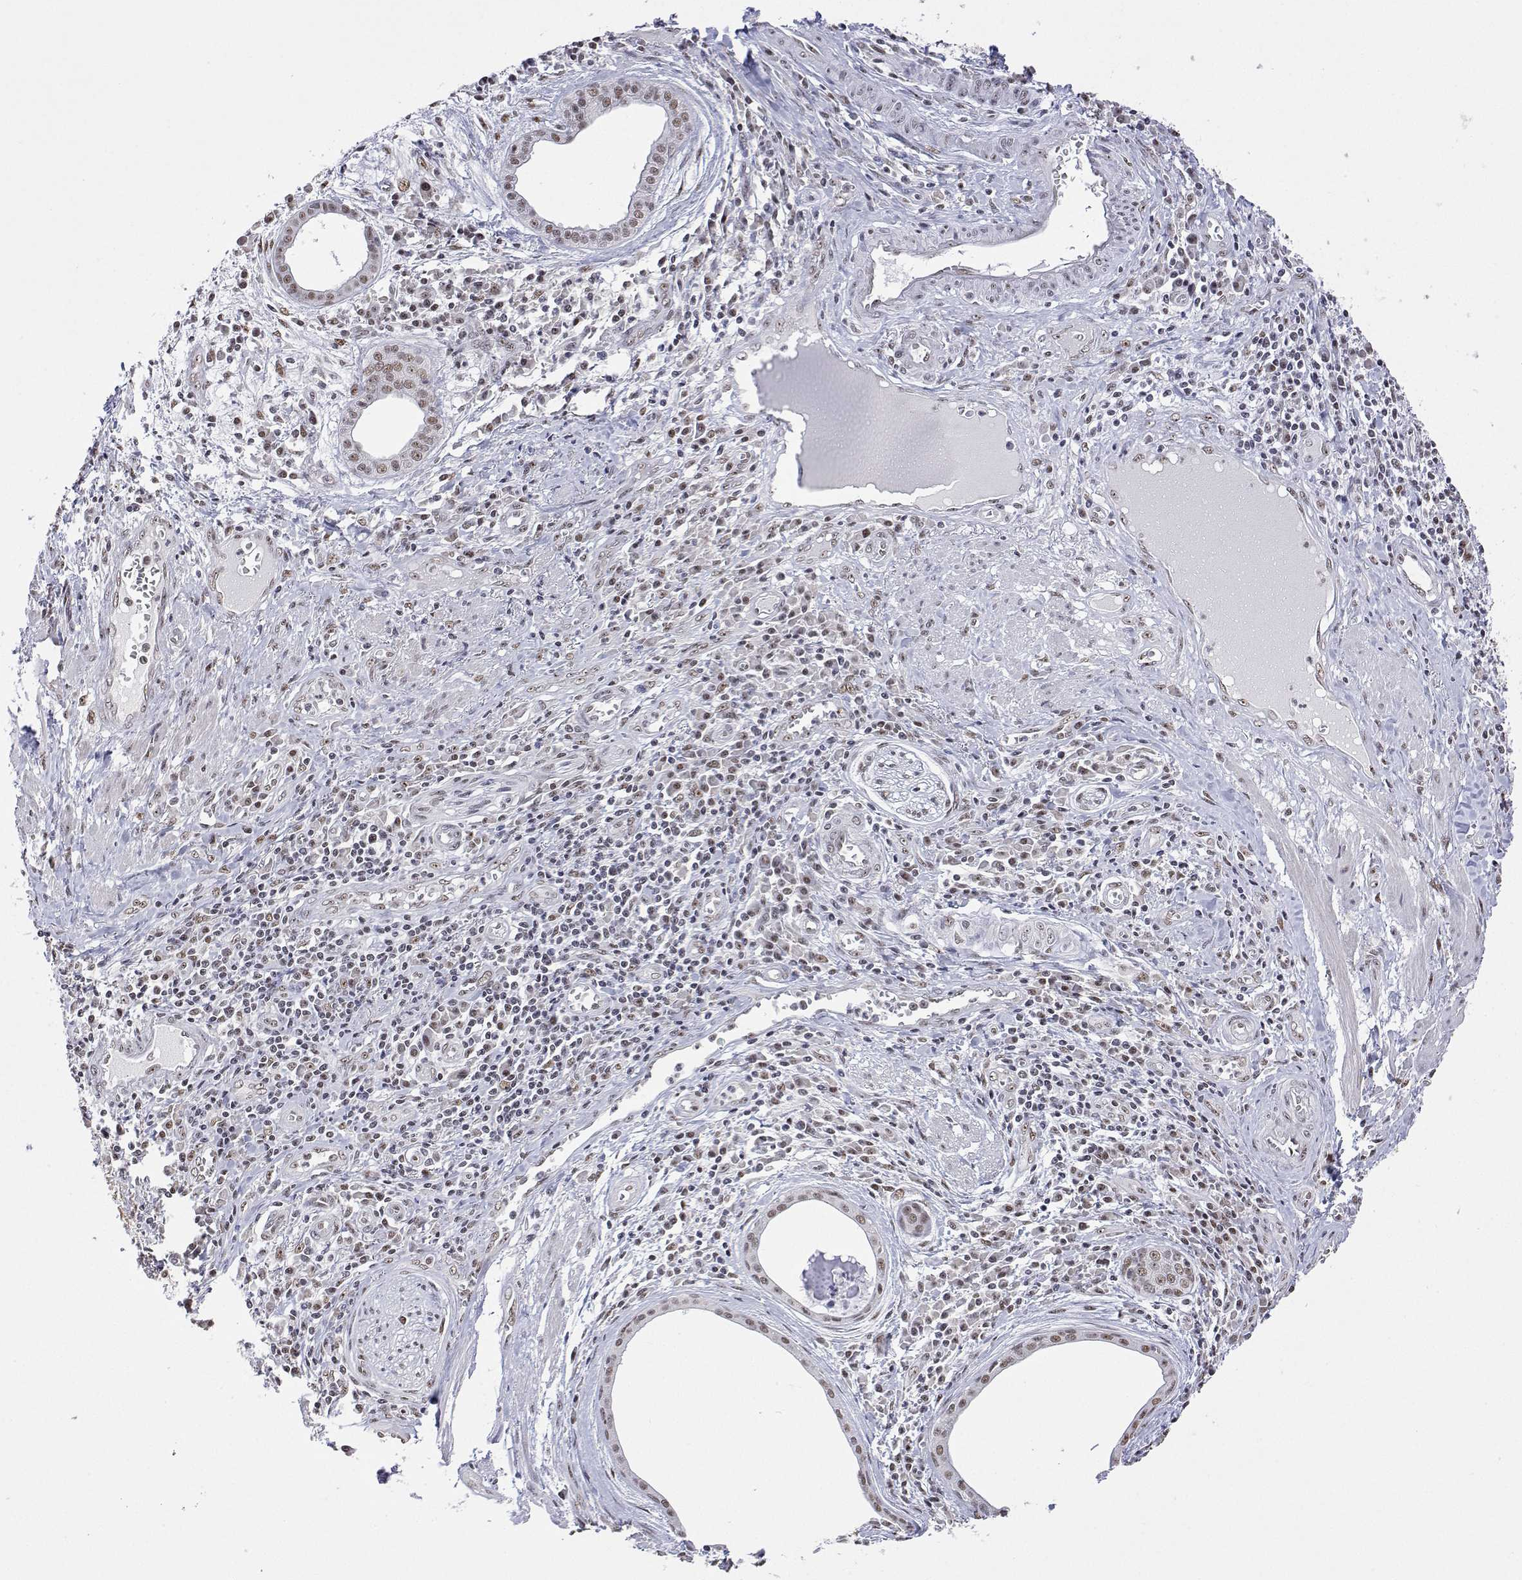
{"staining": {"intensity": "weak", "quantity": ">75%", "location": "nuclear"}, "tissue": "lung cancer", "cell_type": "Tumor cells", "image_type": "cancer", "snomed": [{"axis": "morphology", "description": "Squamous cell carcinoma, NOS"}, {"axis": "topography", "description": "Lung"}], "caption": "Lung squamous cell carcinoma stained with a brown dye reveals weak nuclear positive staining in approximately >75% of tumor cells.", "gene": "ADAR", "patient": {"sex": "male", "age": 74}}